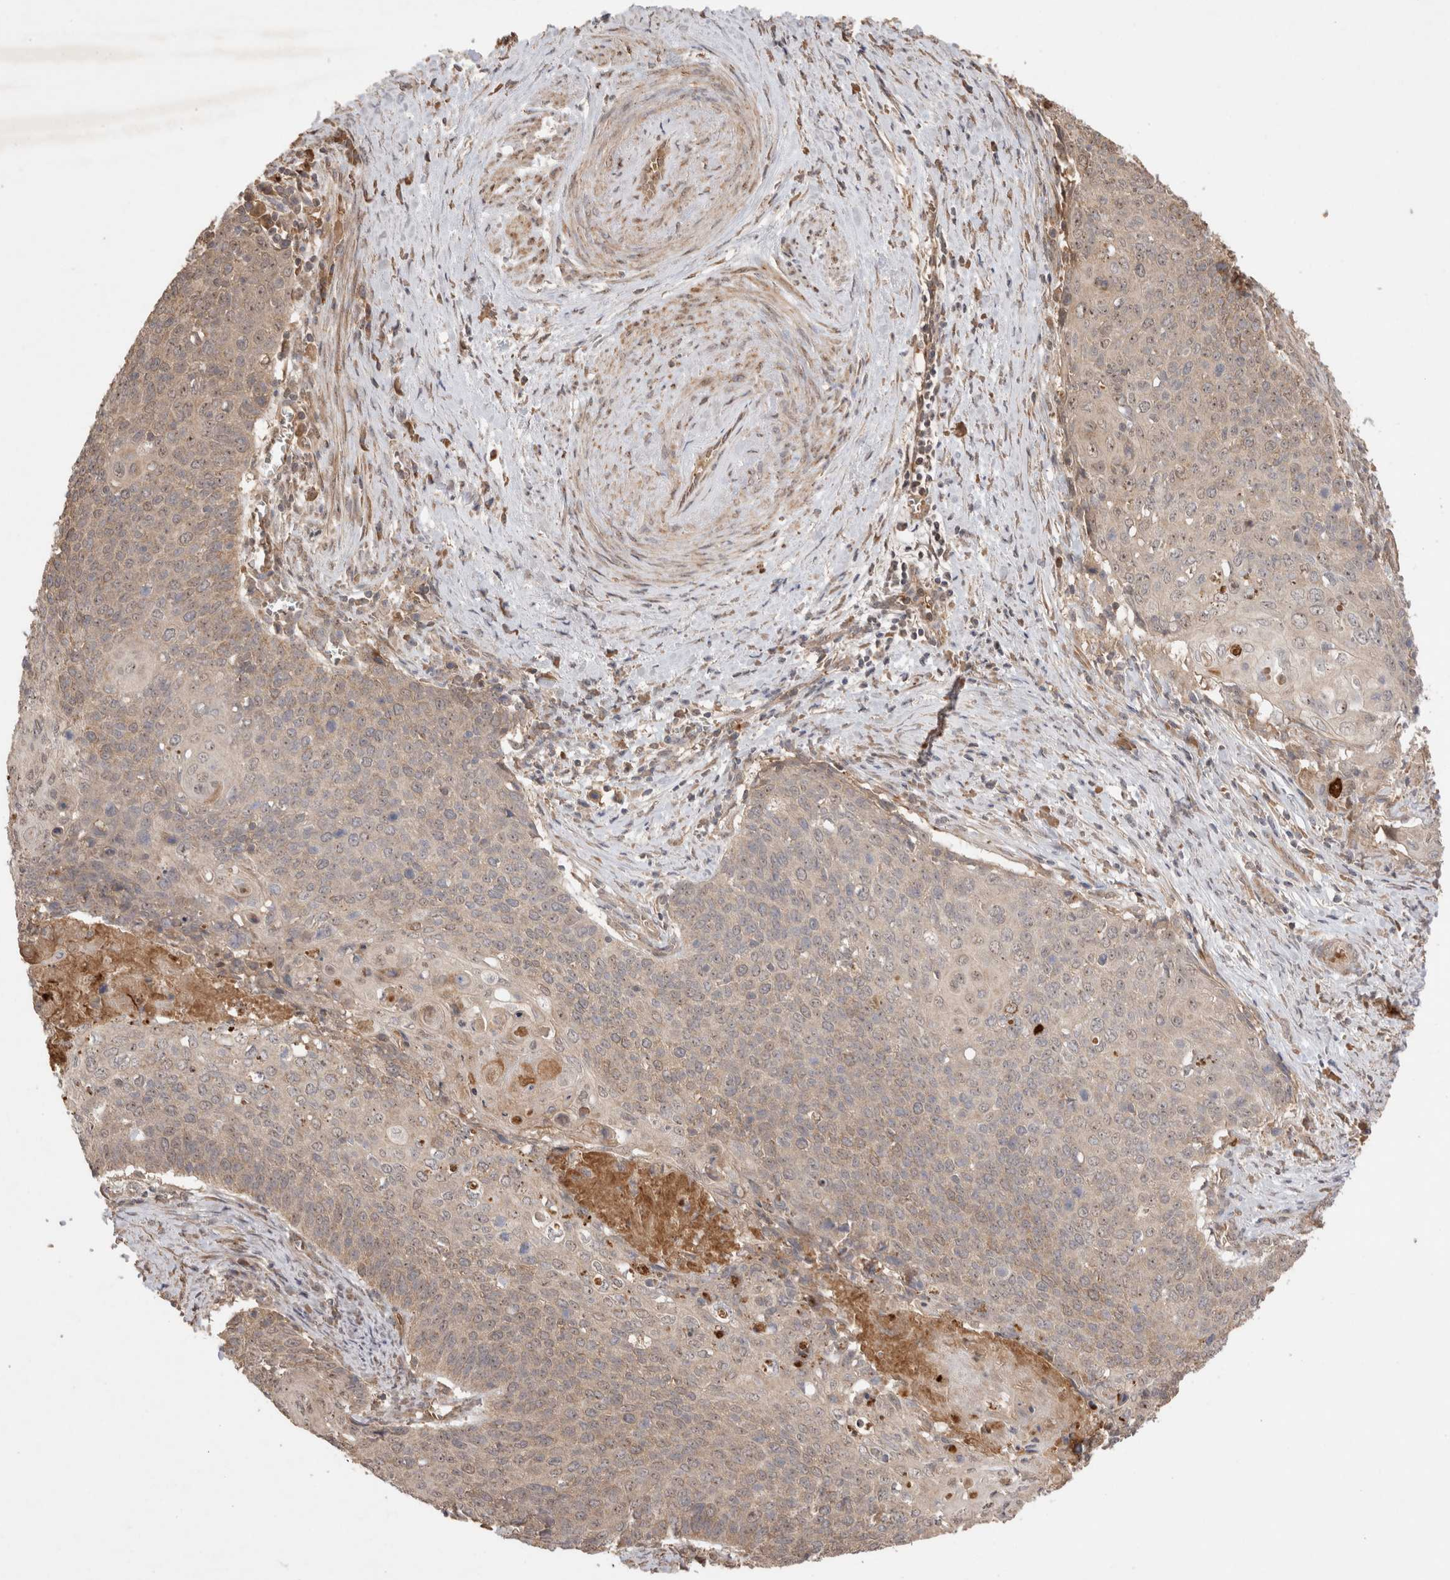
{"staining": {"intensity": "weak", "quantity": "<25%", "location": "cytoplasmic/membranous,nuclear"}, "tissue": "cervical cancer", "cell_type": "Tumor cells", "image_type": "cancer", "snomed": [{"axis": "morphology", "description": "Squamous cell carcinoma, NOS"}, {"axis": "topography", "description": "Cervix"}], "caption": "Immunohistochemistry of human cervical cancer exhibits no expression in tumor cells.", "gene": "FAM221A", "patient": {"sex": "female", "age": 39}}